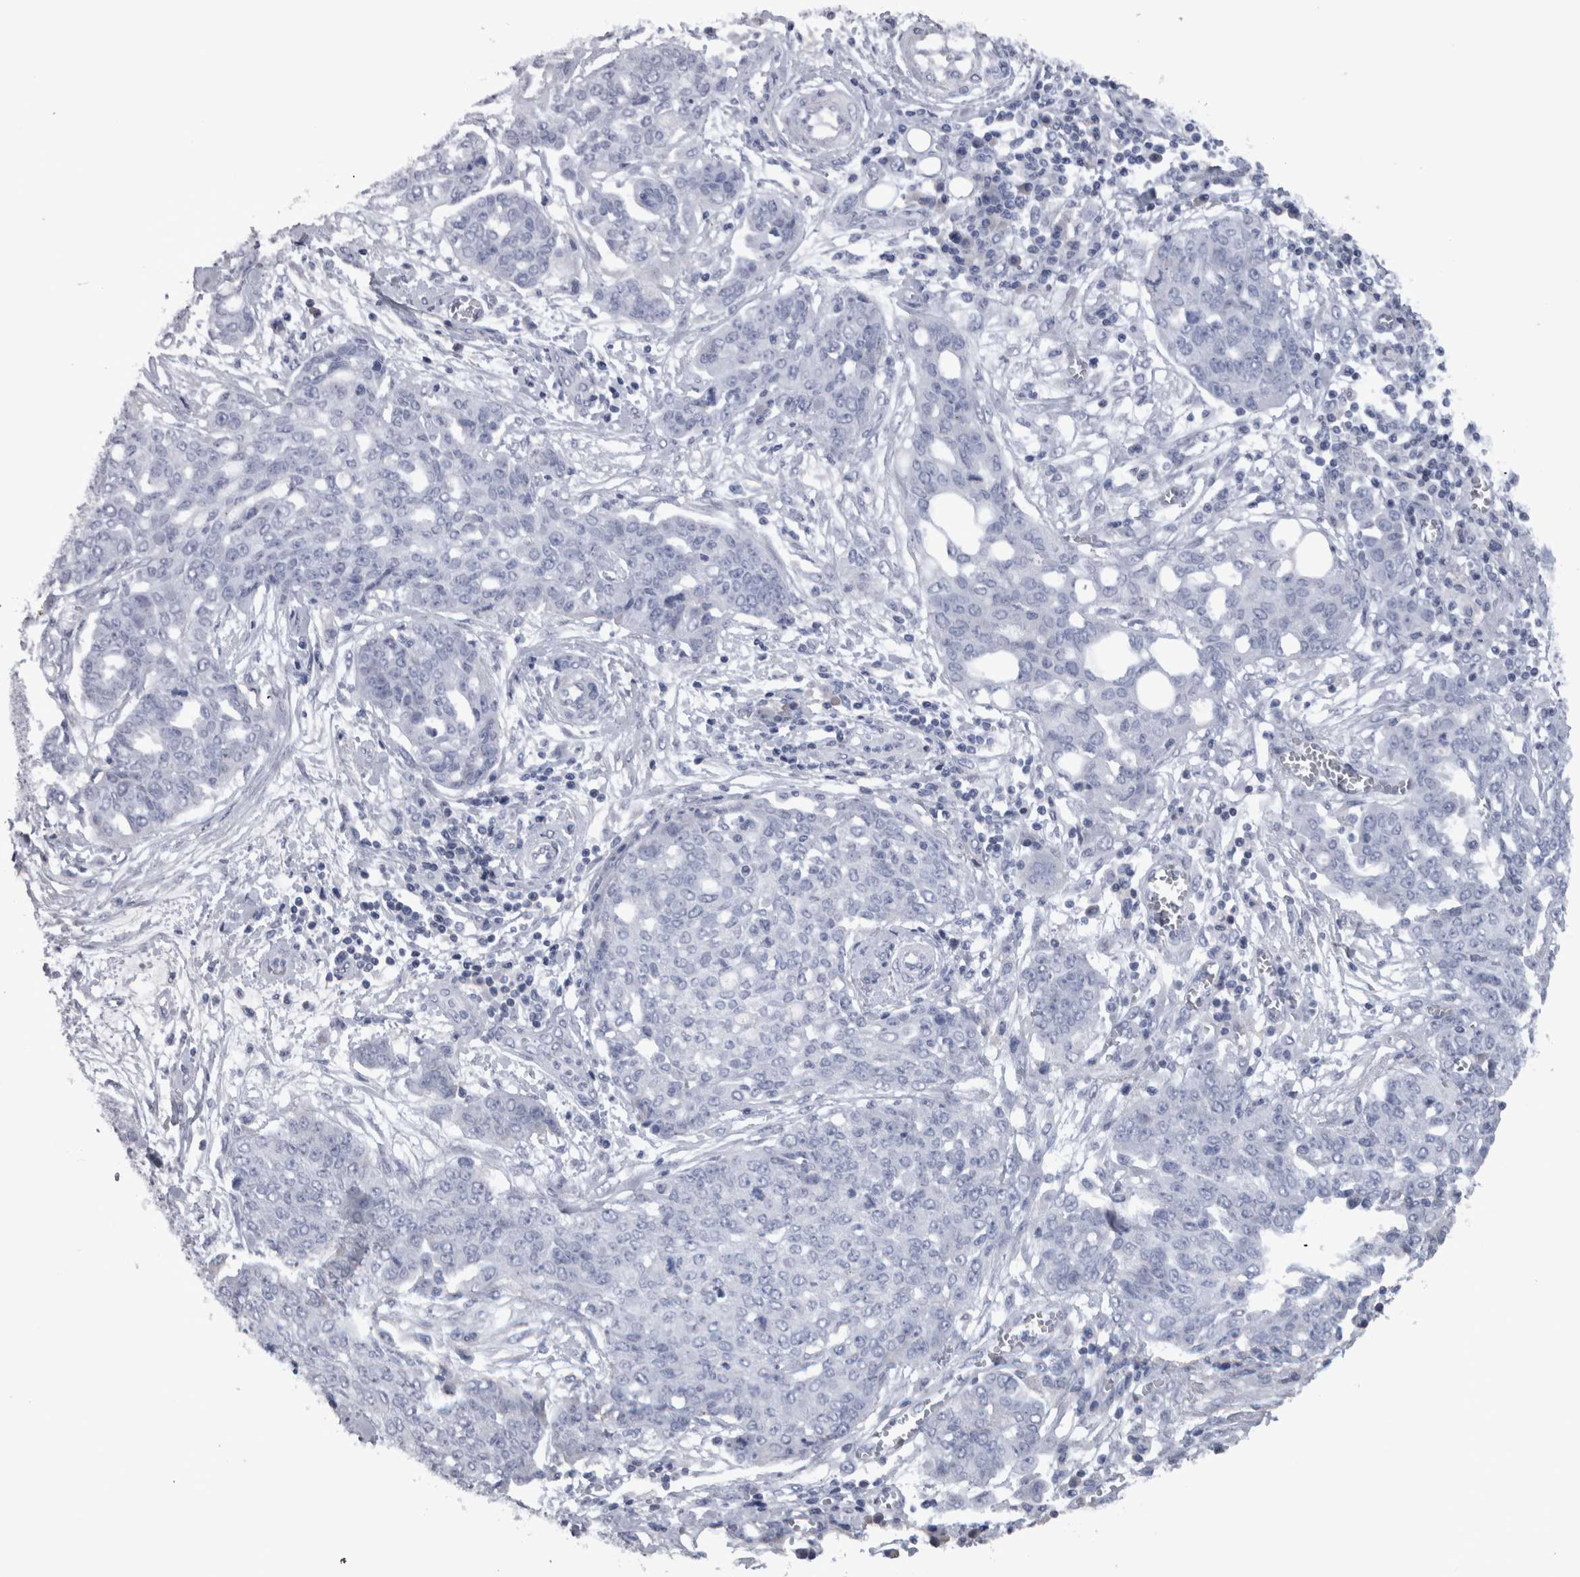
{"staining": {"intensity": "negative", "quantity": "none", "location": "none"}, "tissue": "ovarian cancer", "cell_type": "Tumor cells", "image_type": "cancer", "snomed": [{"axis": "morphology", "description": "Cystadenocarcinoma, serous, NOS"}, {"axis": "topography", "description": "Soft tissue"}, {"axis": "topography", "description": "Ovary"}], "caption": "Ovarian cancer stained for a protein using immunohistochemistry (IHC) exhibits no positivity tumor cells.", "gene": "PAX5", "patient": {"sex": "female", "age": 57}}